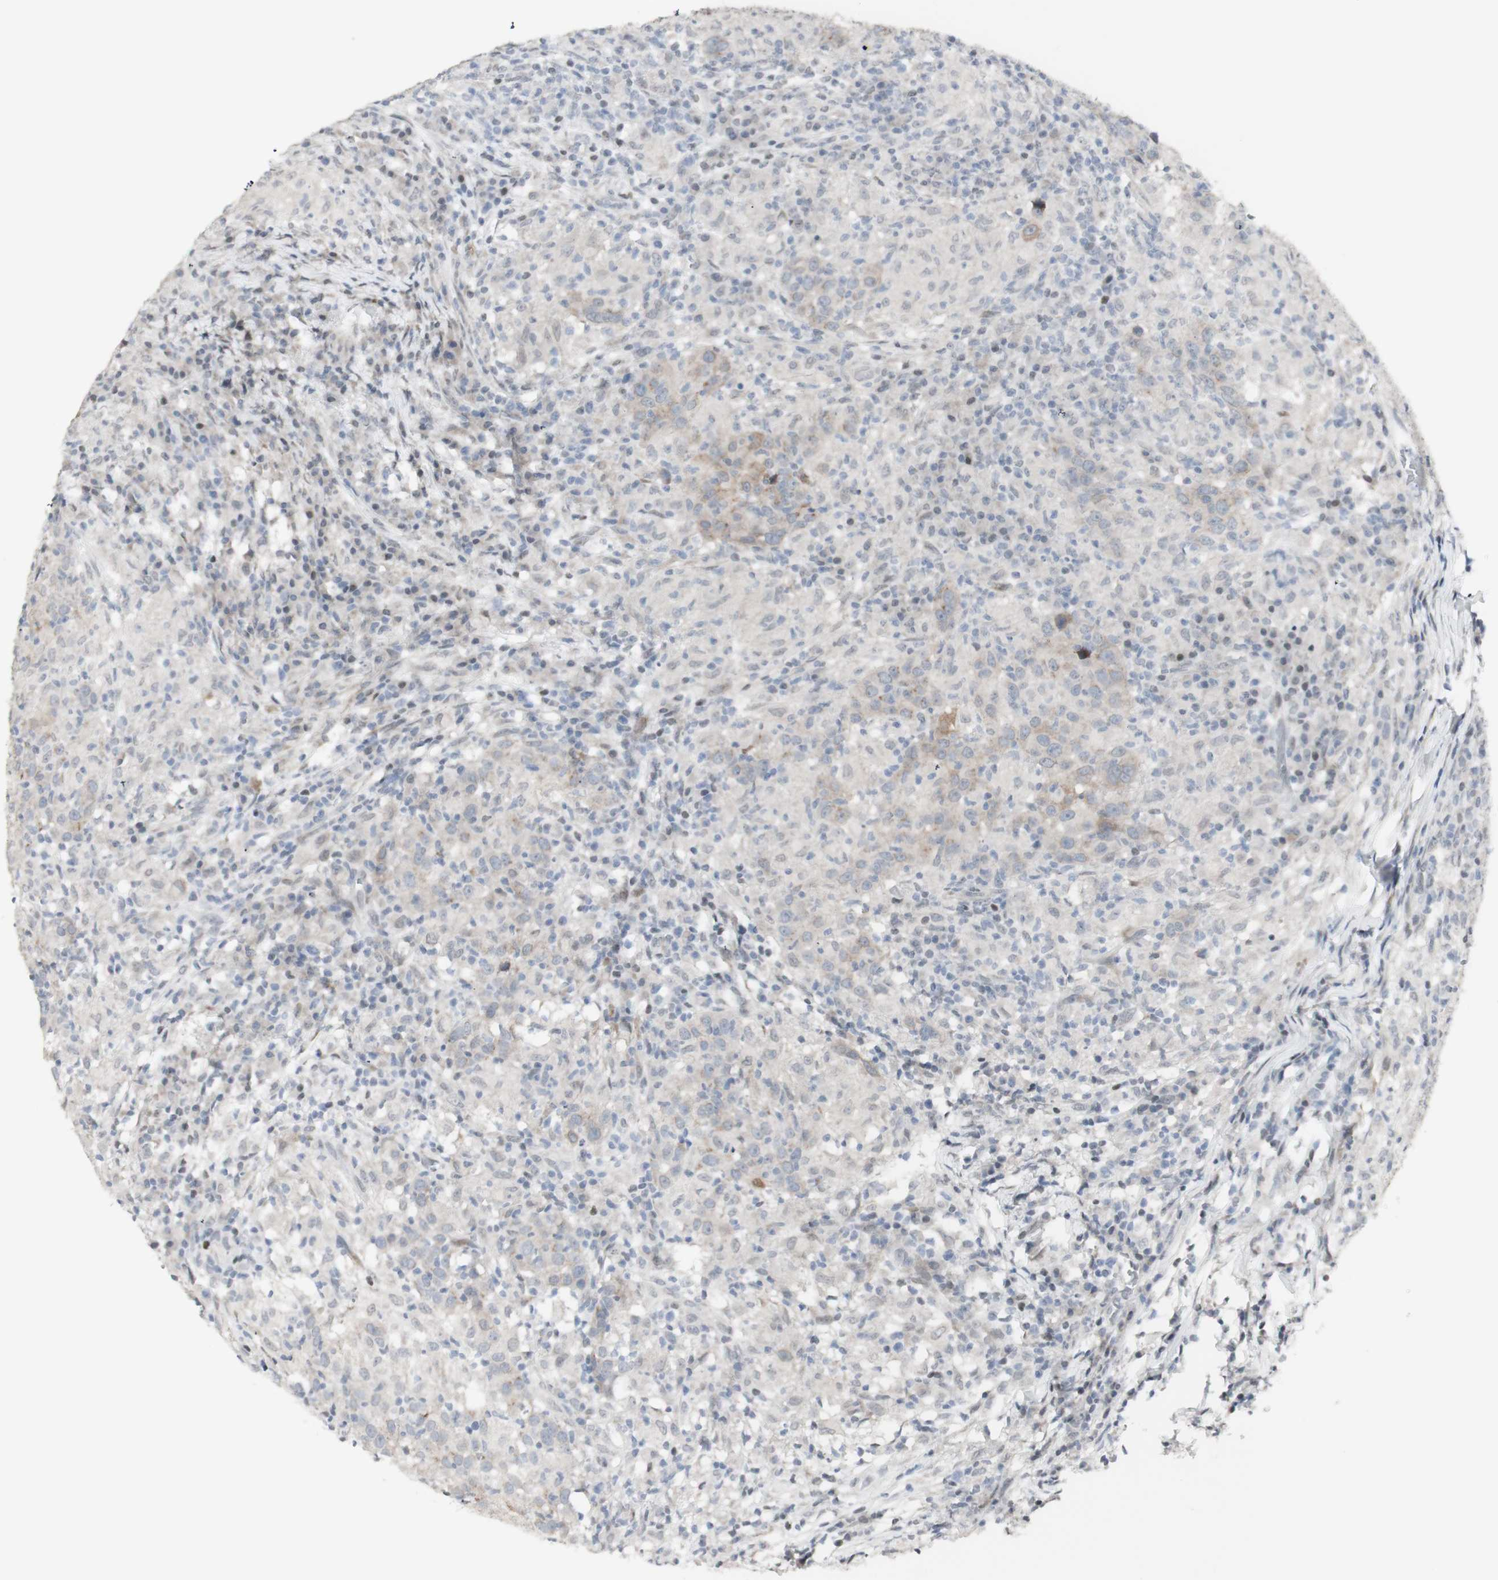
{"staining": {"intensity": "weak", "quantity": "25%-75%", "location": "cytoplasmic/membranous"}, "tissue": "head and neck cancer", "cell_type": "Tumor cells", "image_type": "cancer", "snomed": [{"axis": "morphology", "description": "Adenocarcinoma, NOS"}, {"axis": "topography", "description": "Salivary gland"}, {"axis": "topography", "description": "Head-Neck"}], "caption": "Weak cytoplasmic/membranous protein positivity is identified in approximately 25%-75% of tumor cells in adenocarcinoma (head and neck). (Brightfield microscopy of DAB IHC at high magnification).", "gene": "C1orf116", "patient": {"sex": "female", "age": 65}}